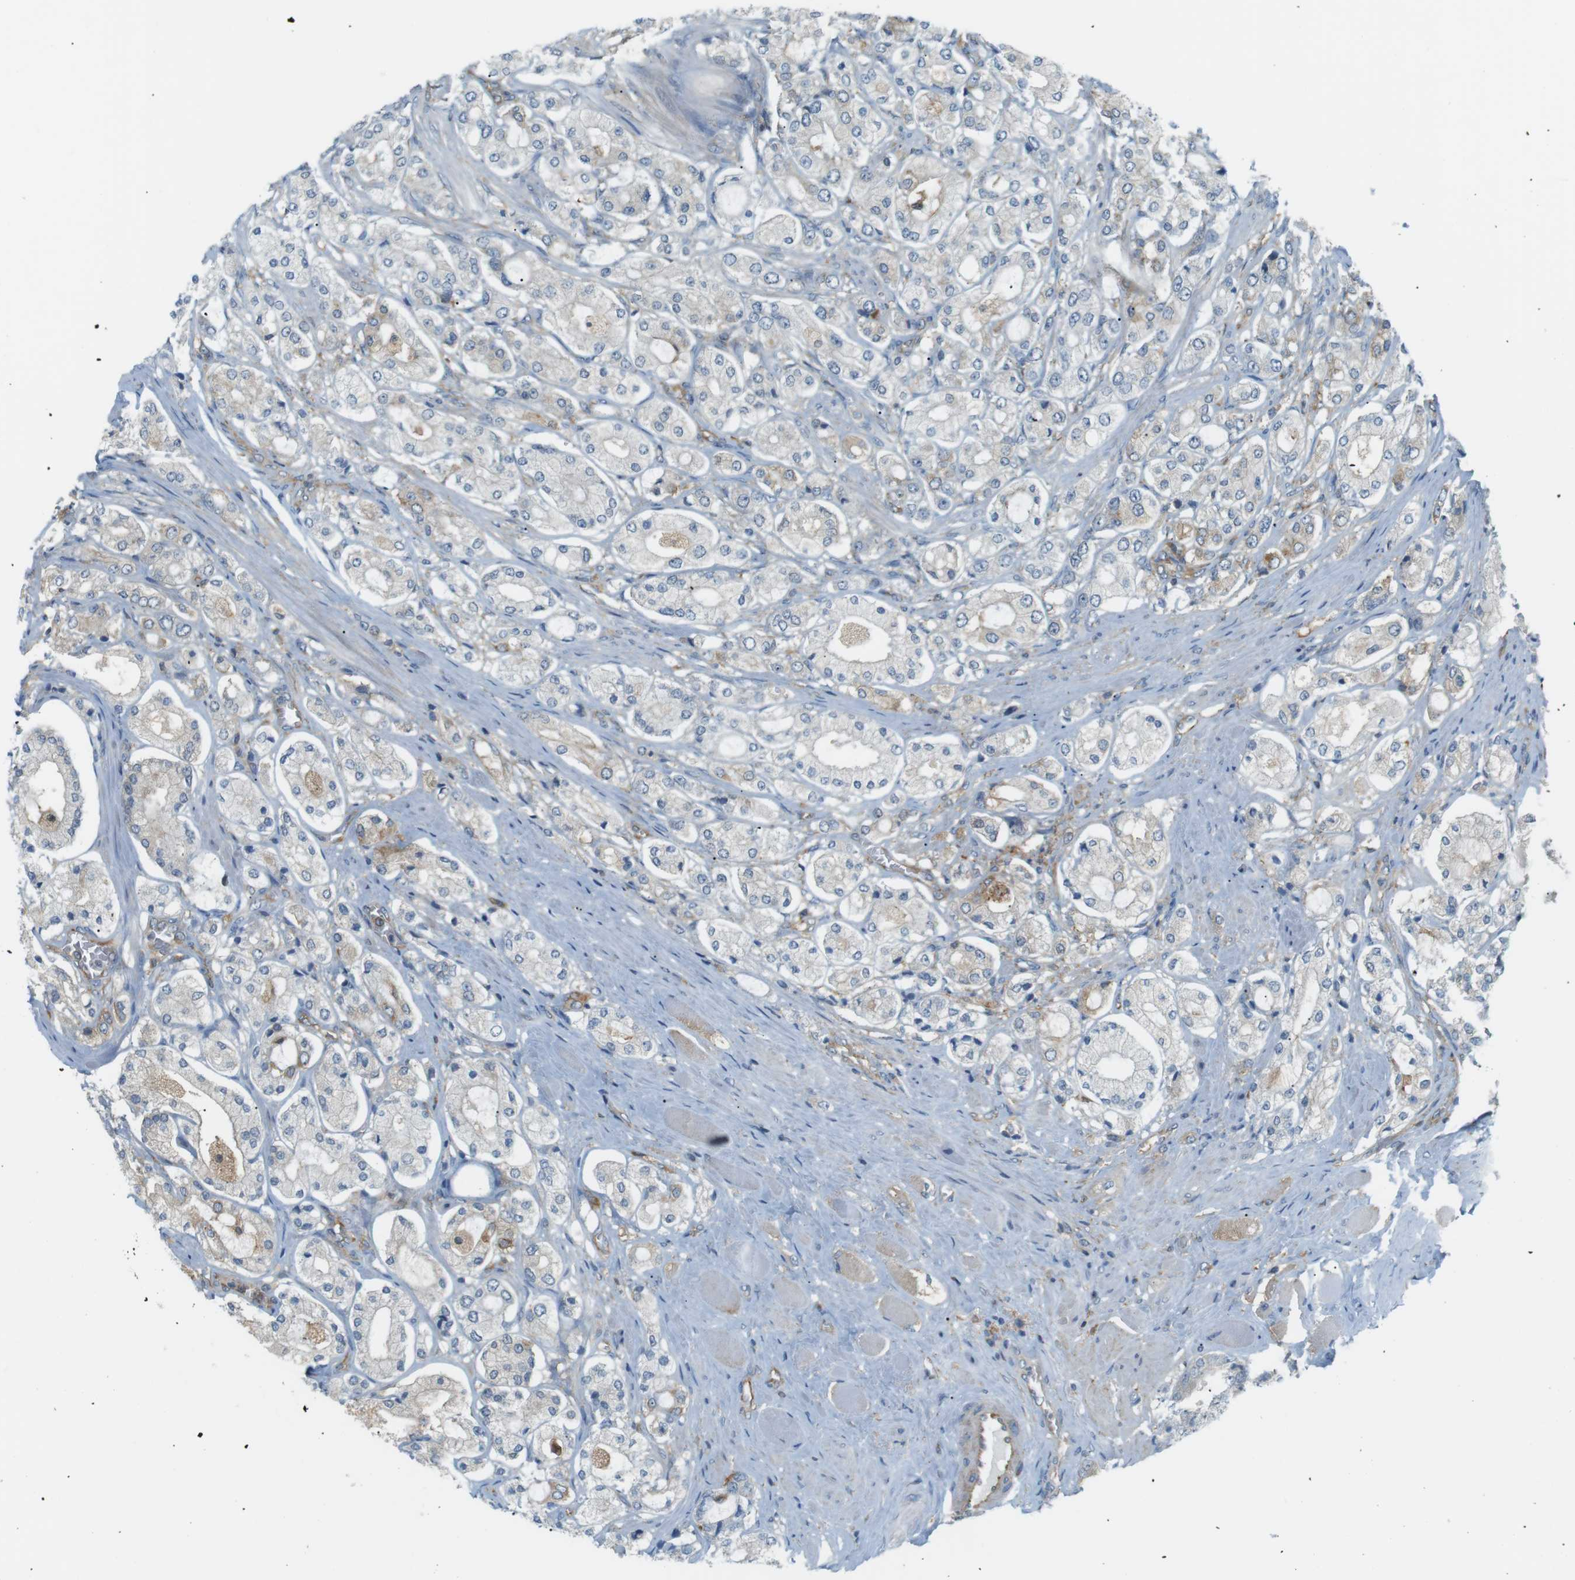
{"staining": {"intensity": "negative", "quantity": "none", "location": "none"}, "tissue": "prostate cancer", "cell_type": "Tumor cells", "image_type": "cancer", "snomed": [{"axis": "morphology", "description": "Adenocarcinoma, High grade"}, {"axis": "topography", "description": "Prostate"}], "caption": "Prostate adenocarcinoma (high-grade) was stained to show a protein in brown. There is no significant expression in tumor cells.", "gene": "PEPD", "patient": {"sex": "male", "age": 65}}